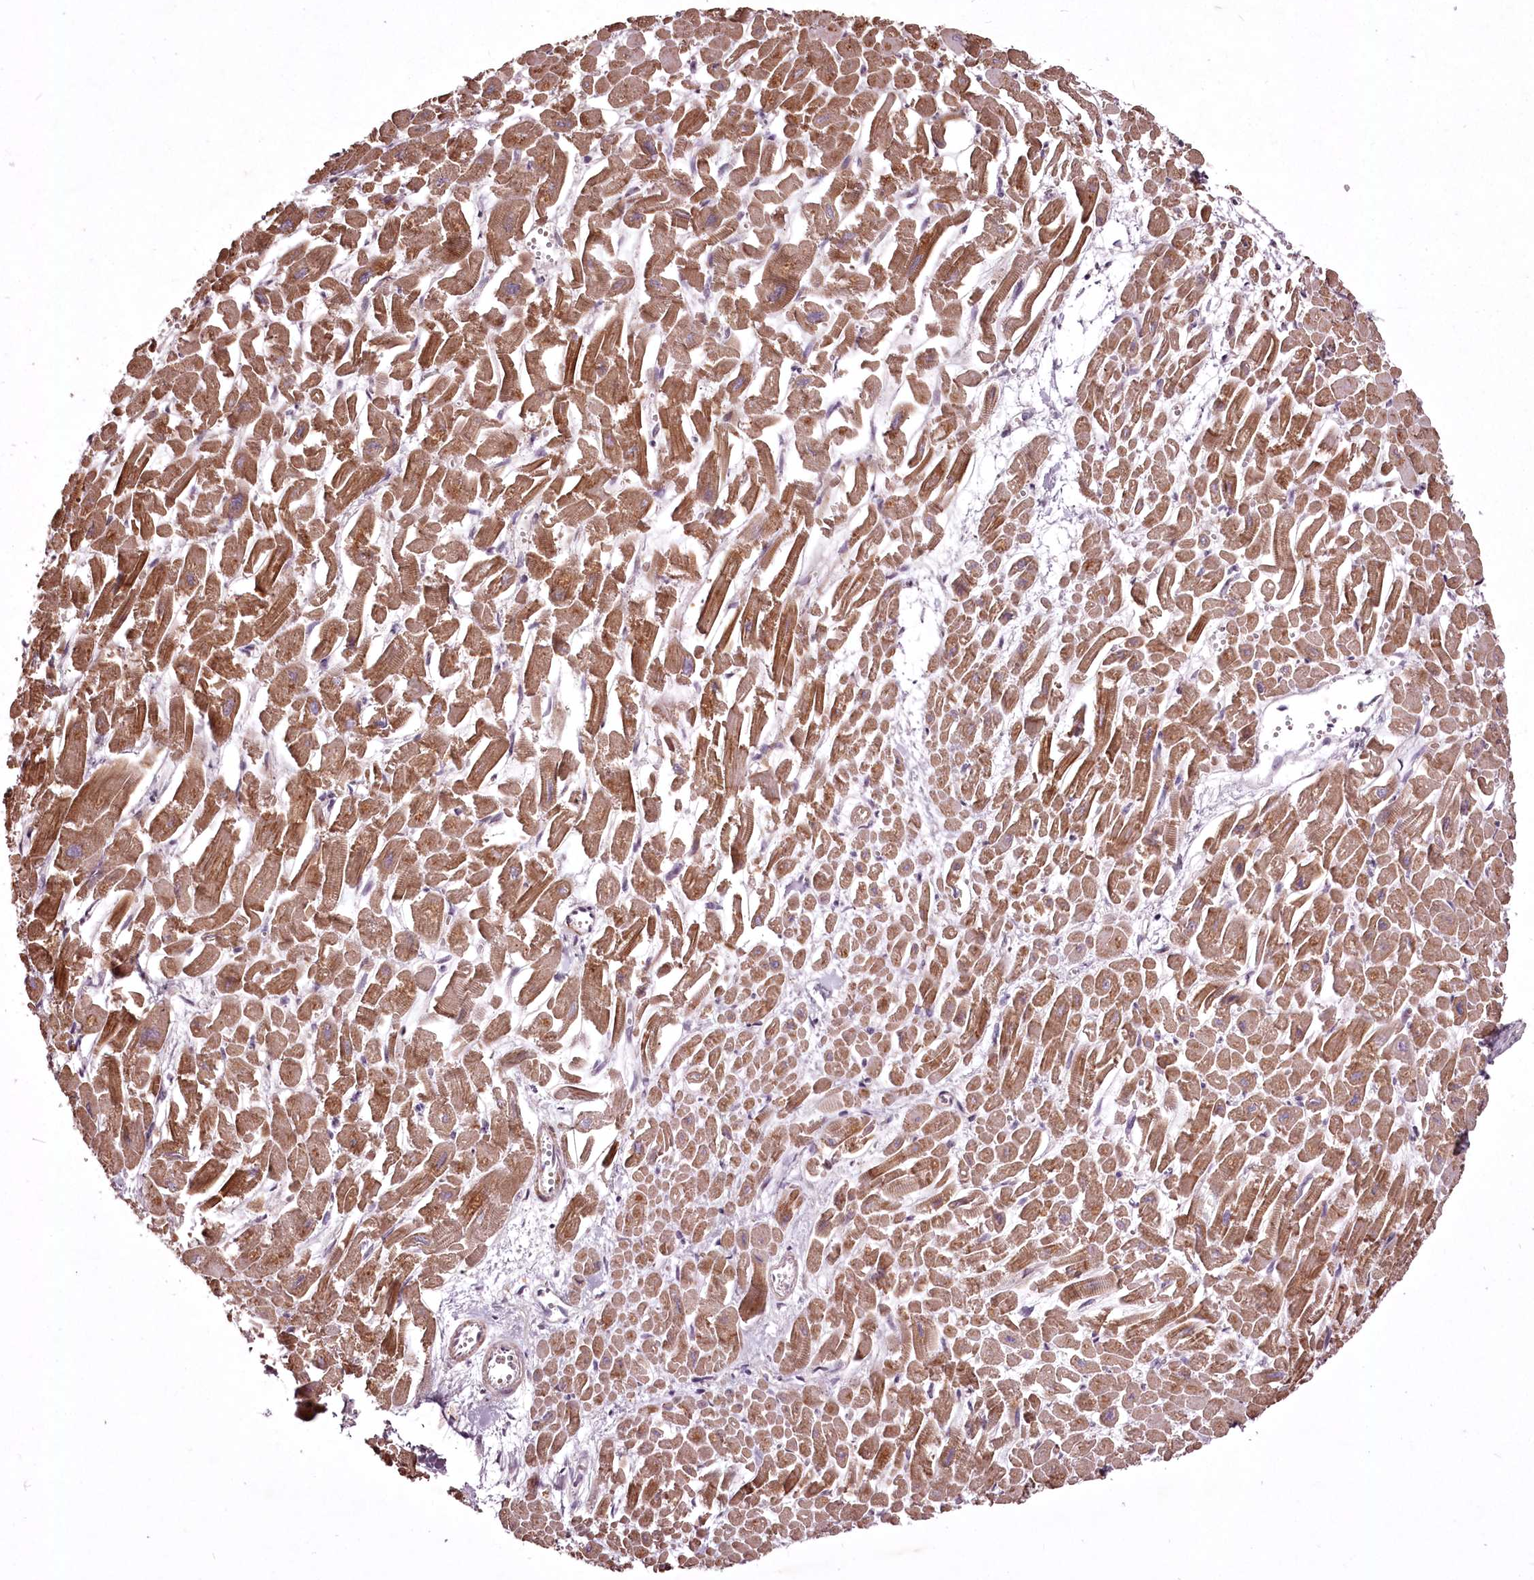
{"staining": {"intensity": "moderate", "quantity": ">75%", "location": "cytoplasmic/membranous"}, "tissue": "heart muscle", "cell_type": "Cardiomyocytes", "image_type": "normal", "snomed": [{"axis": "morphology", "description": "Normal tissue, NOS"}, {"axis": "topography", "description": "Heart"}], "caption": "Protein staining reveals moderate cytoplasmic/membranous positivity in about >75% of cardiomyocytes in unremarkable heart muscle. (Brightfield microscopy of DAB IHC at high magnification).", "gene": "ADRA1D", "patient": {"sex": "male", "age": 54}}